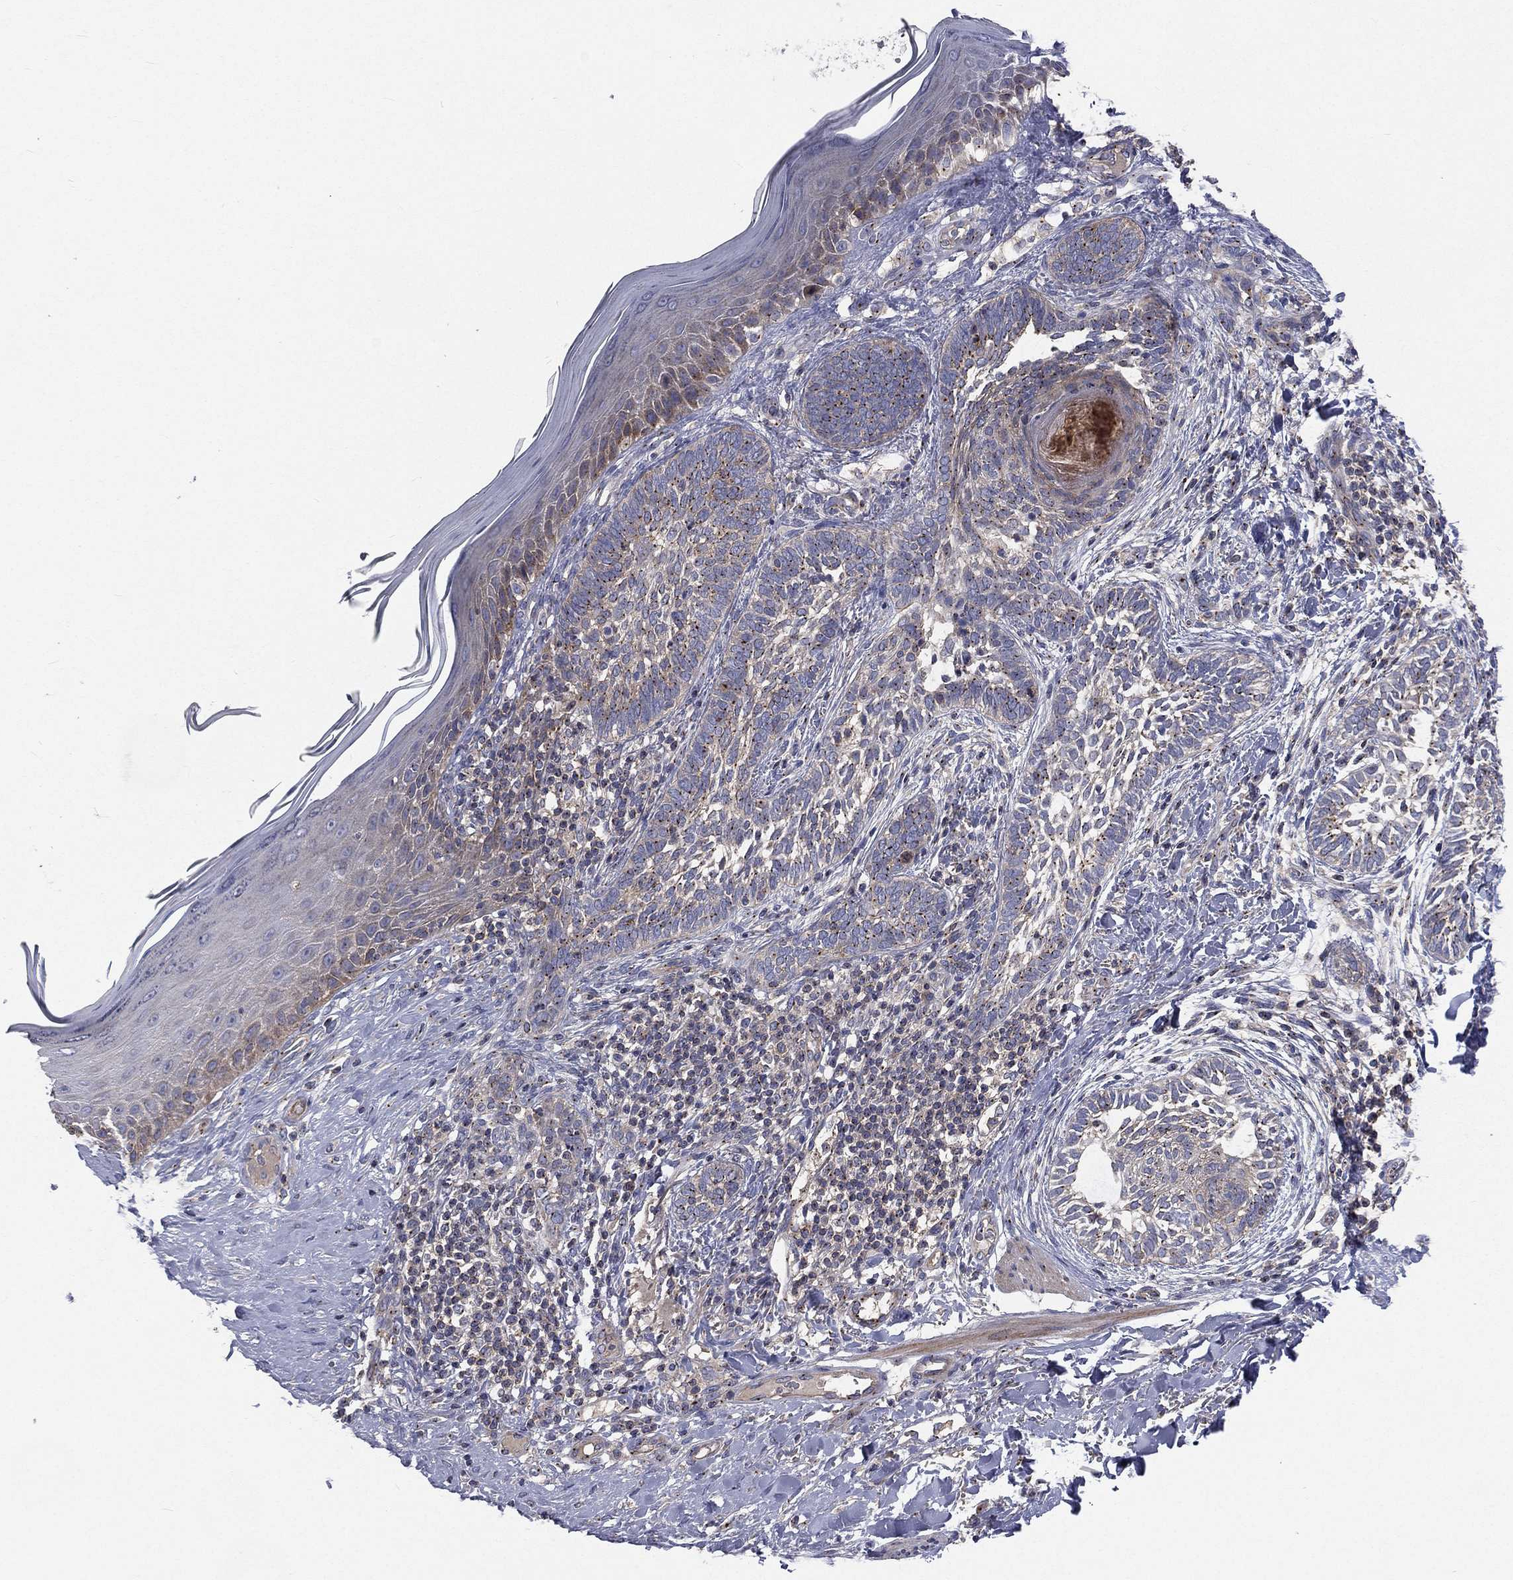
{"staining": {"intensity": "moderate", "quantity": "<25%", "location": "cytoplasmic/membranous"}, "tissue": "skin cancer", "cell_type": "Tumor cells", "image_type": "cancer", "snomed": [{"axis": "morphology", "description": "Normal tissue, NOS"}, {"axis": "morphology", "description": "Basal cell carcinoma"}, {"axis": "topography", "description": "Skin"}], "caption": "Immunohistochemistry (IHC) of human basal cell carcinoma (skin) exhibits low levels of moderate cytoplasmic/membranous positivity in about <25% of tumor cells.", "gene": "CROCC", "patient": {"sex": "male", "age": 46}}